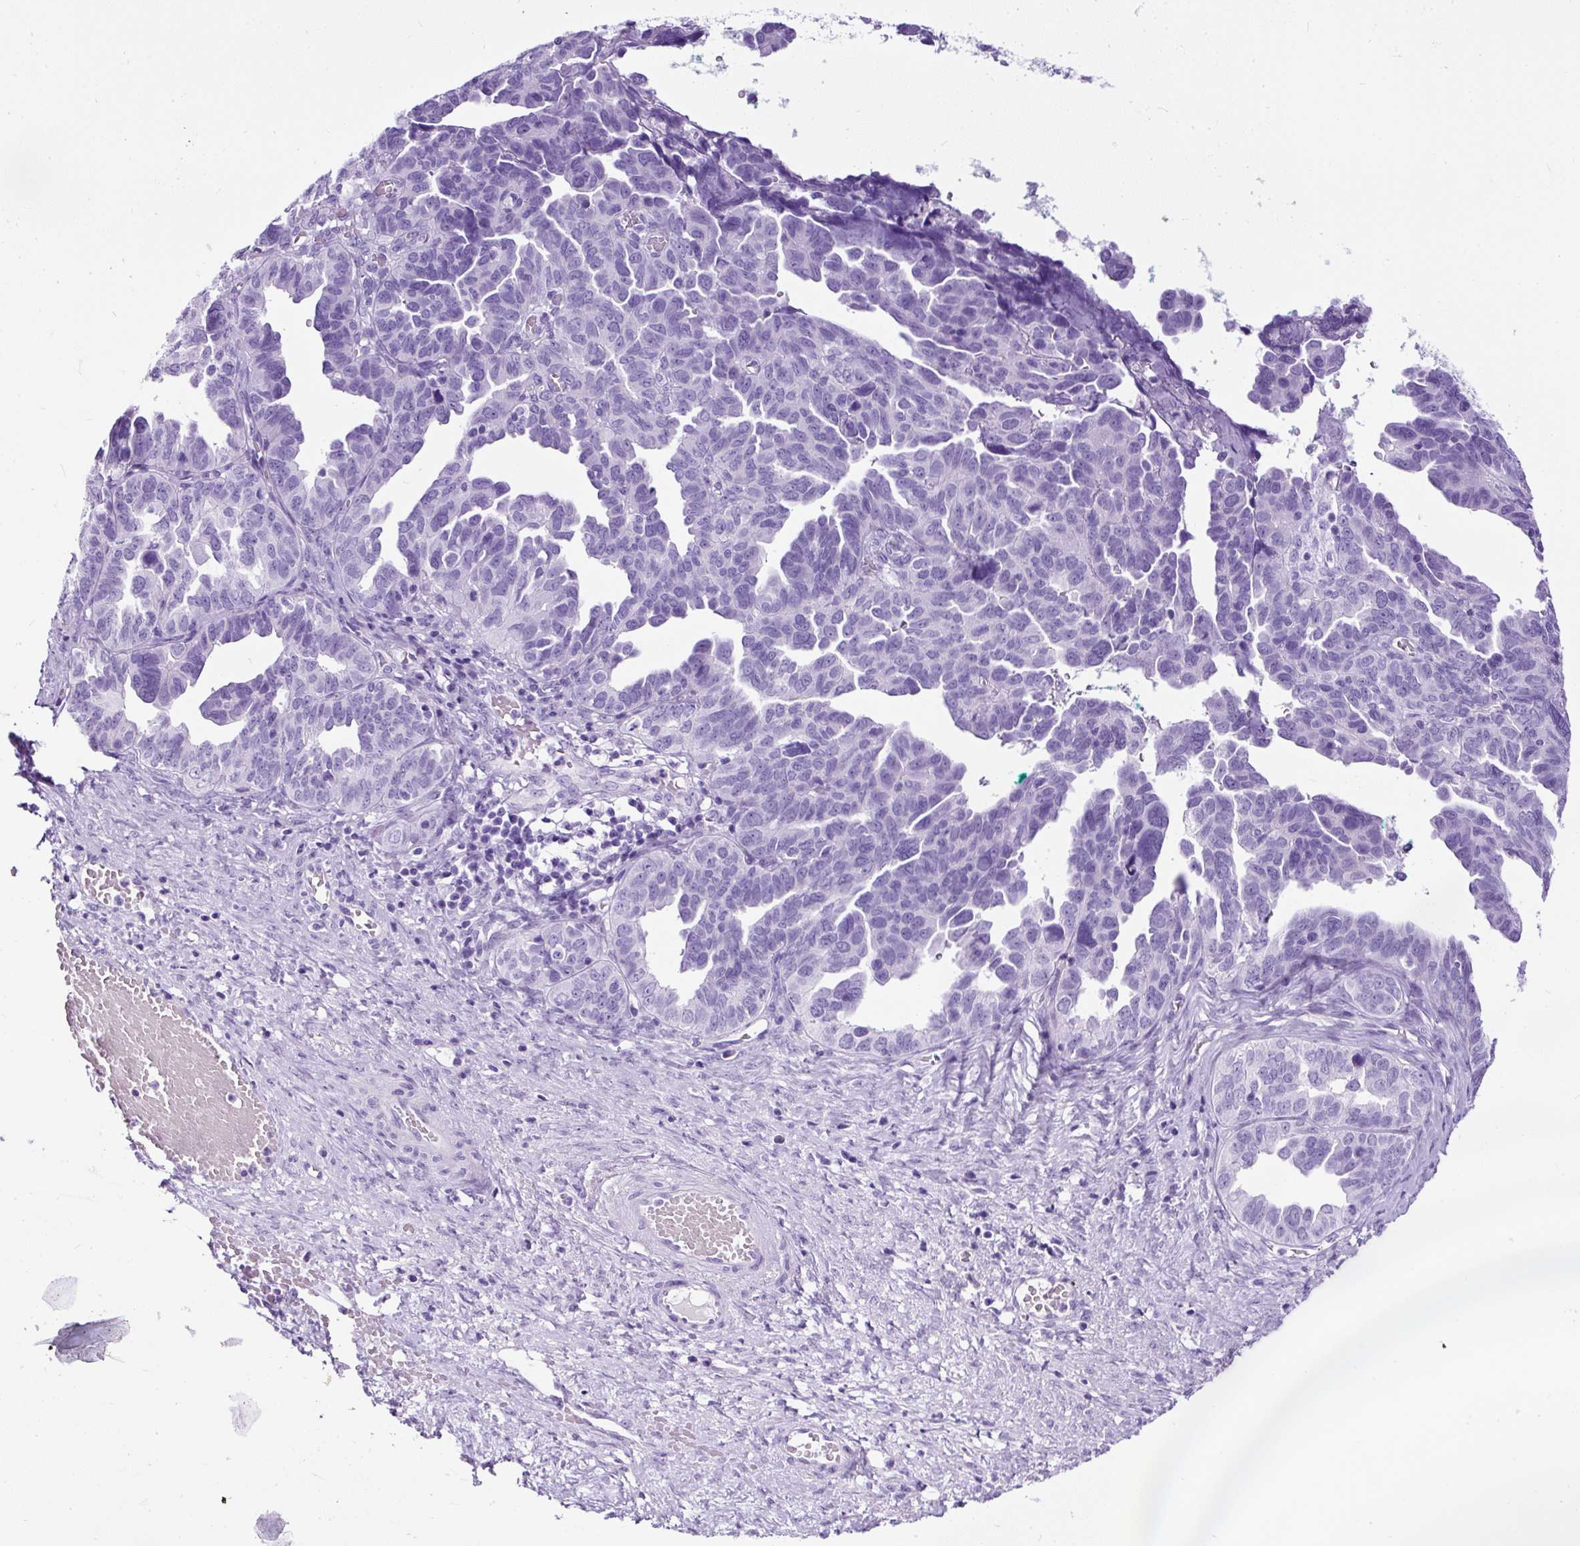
{"staining": {"intensity": "negative", "quantity": "none", "location": "none"}, "tissue": "ovarian cancer", "cell_type": "Tumor cells", "image_type": "cancer", "snomed": [{"axis": "morphology", "description": "Cystadenocarcinoma, serous, NOS"}, {"axis": "topography", "description": "Ovary"}], "caption": "Protein analysis of ovarian serous cystadenocarcinoma shows no significant staining in tumor cells.", "gene": "STOX2", "patient": {"sex": "female", "age": 64}}